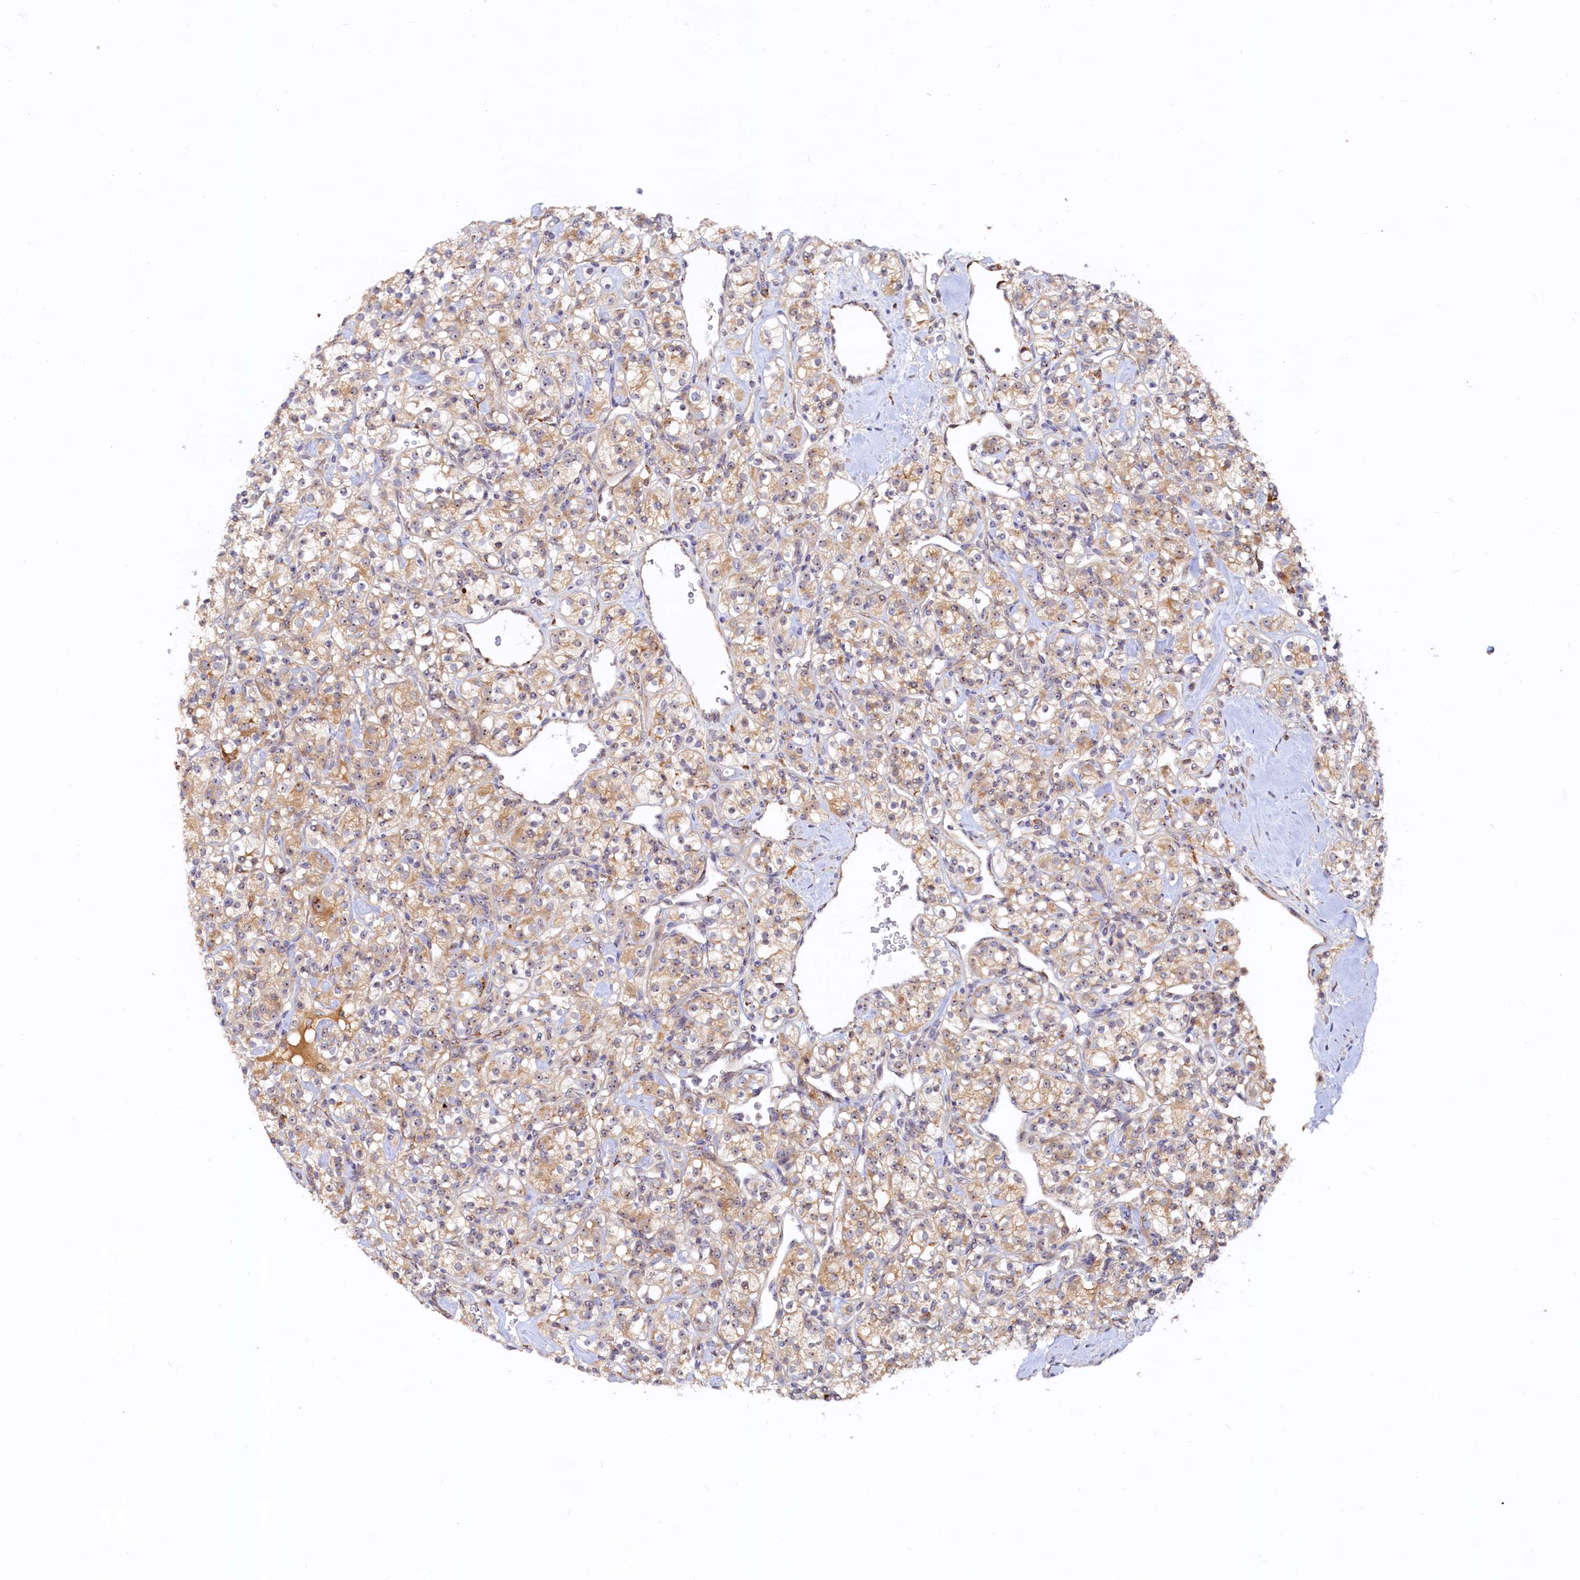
{"staining": {"intensity": "weak", "quantity": ">75%", "location": "cytoplasmic/membranous,nuclear"}, "tissue": "renal cancer", "cell_type": "Tumor cells", "image_type": "cancer", "snomed": [{"axis": "morphology", "description": "Adenocarcinoma, NOS"}, {"axis": "topography", "description": "Kidney"}], "caption": "Tumor cells exhibit low levels of weak cytoplasmic/membranous and nuclear staining in approximately >75% of cells in renal adenocarcinoma. (DAB (3,3'-diaminobenzidine) IHC, brown staining for protein, blue staining for nuclei).", "gene": "RGS7BP", "patient": {"sex": "male", "age": 77}}